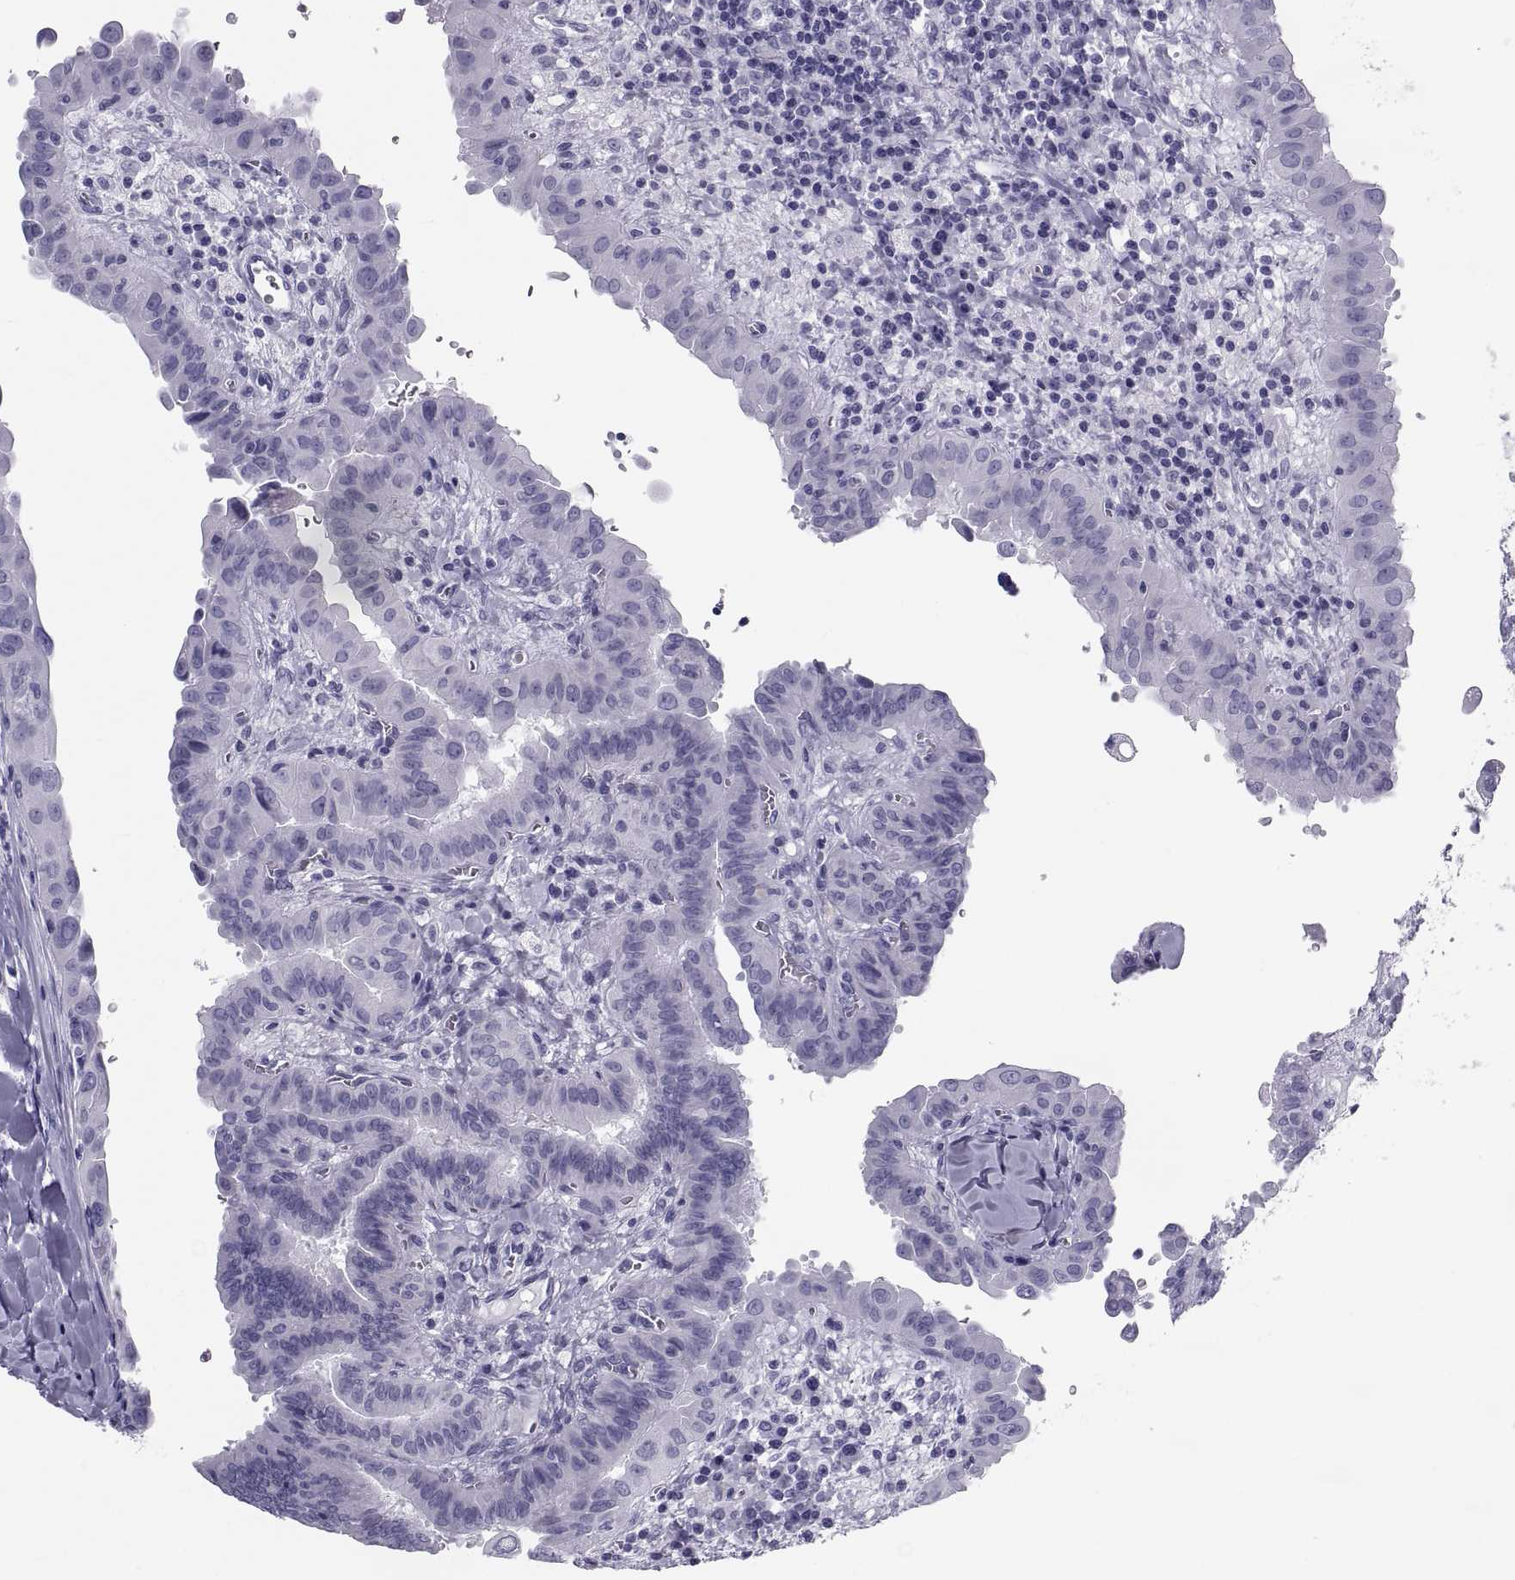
{"staining": {"intensity": "negative", "quantity": "none", "location": "none"}, "tissue": "thyroid cancer", "cell_type": "Tumor cells", "image_type": "cancer", "snomed": [{"axis": "morphology", "description": "Papillary adenocarcinoma, NOS"}, {"axis": "topography", "description": "Thyroid gland"}], "caption": "The image displays no staining of tumor cells in thyroid cancer (papillary adenocarcinoma).", "gene": "CRISP1", "patient": {"sex": "female", "age": 37}}